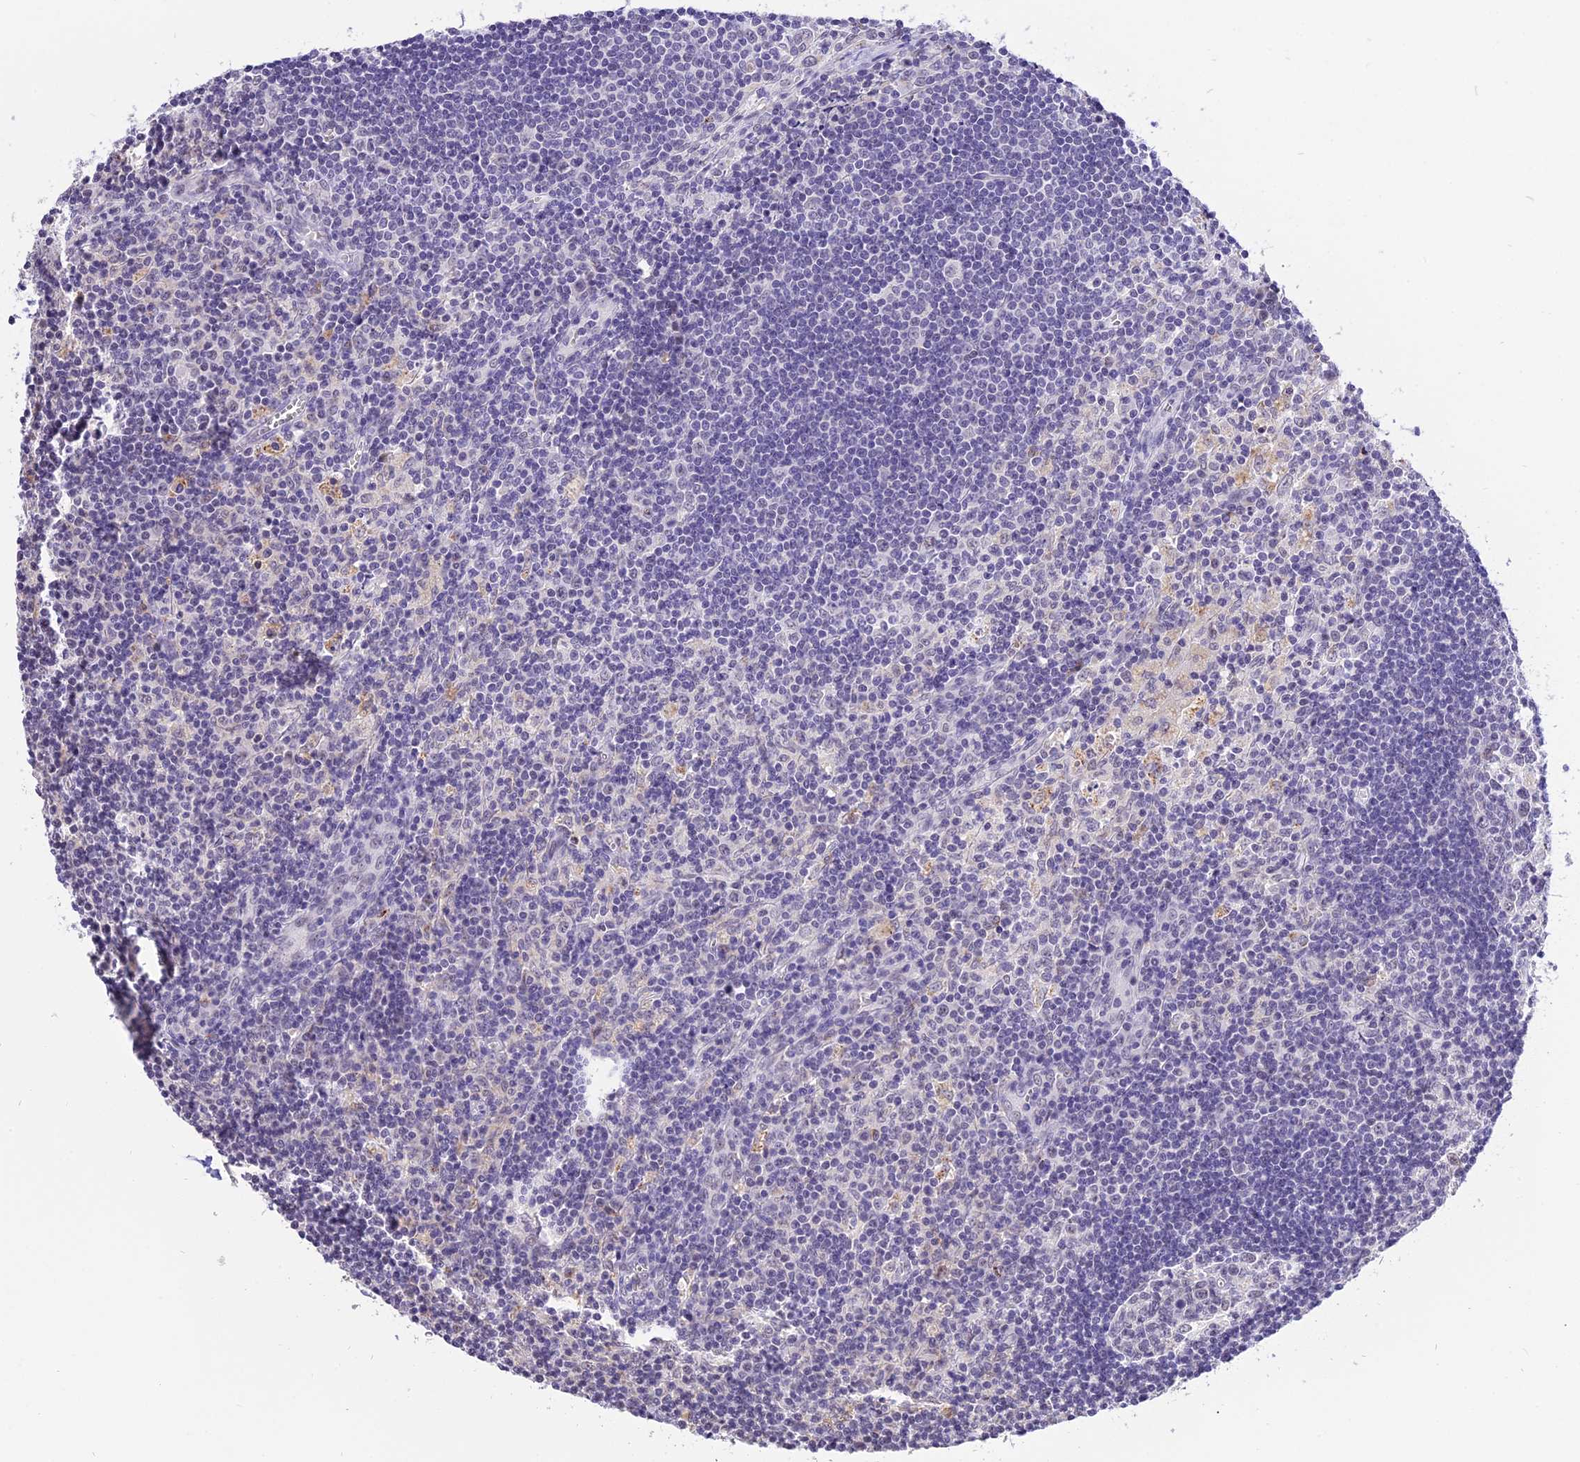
{"staining": {"intensity": "negative", "quantity": "none", "location": "none"}, "tissue": "lymph node", "cell_type": "Germinal center cells", "image_type": "normal", "snomed": [{"axis": "morphology", "description": "Normal tissue, NOS"}, {"axis": "topography", "description": "Lymph node"}], "caption": "DAB (3,3'-diaminobenzidine) immunohistochemical staining of normal human lymph node demonstrates no significant staining in germinal center cells. Brightfield microscopy of immunohistochemistry (IHC) stained with DAB (3,3'-diaminobenzidine) (brown) and hematoxylin (blue), captured at high magnification.", "gene": "AHSP", "patient": {"sex": "male", "age": 58}}